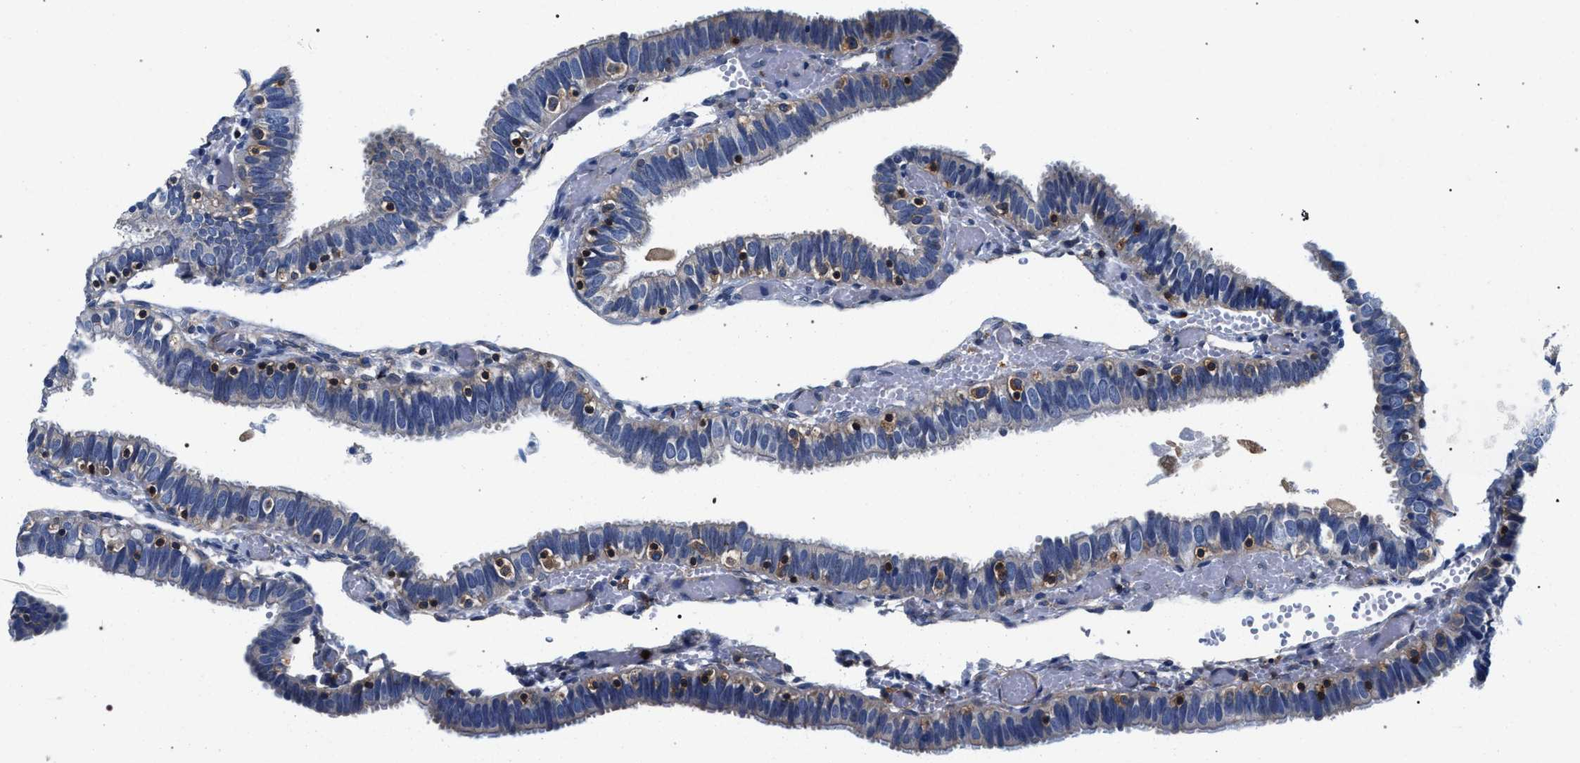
{"staining": {"intensity": "negative", "quantity": "none", "location": "none"}, "tissue": "fallopian tube", "cell_type": "Glandular cells", "image_type": "normal", "snomed": [{"axis": "morphology", "description": "Normal tissue, NOS"}, {"axis": "topography", "description": "Fallopian tube"}], "caption": "Image shows no protein expression in glandular cells of normal fallopian tube.", "gene": "LASP1", "patient": {"sex": "female", "age": 46}}